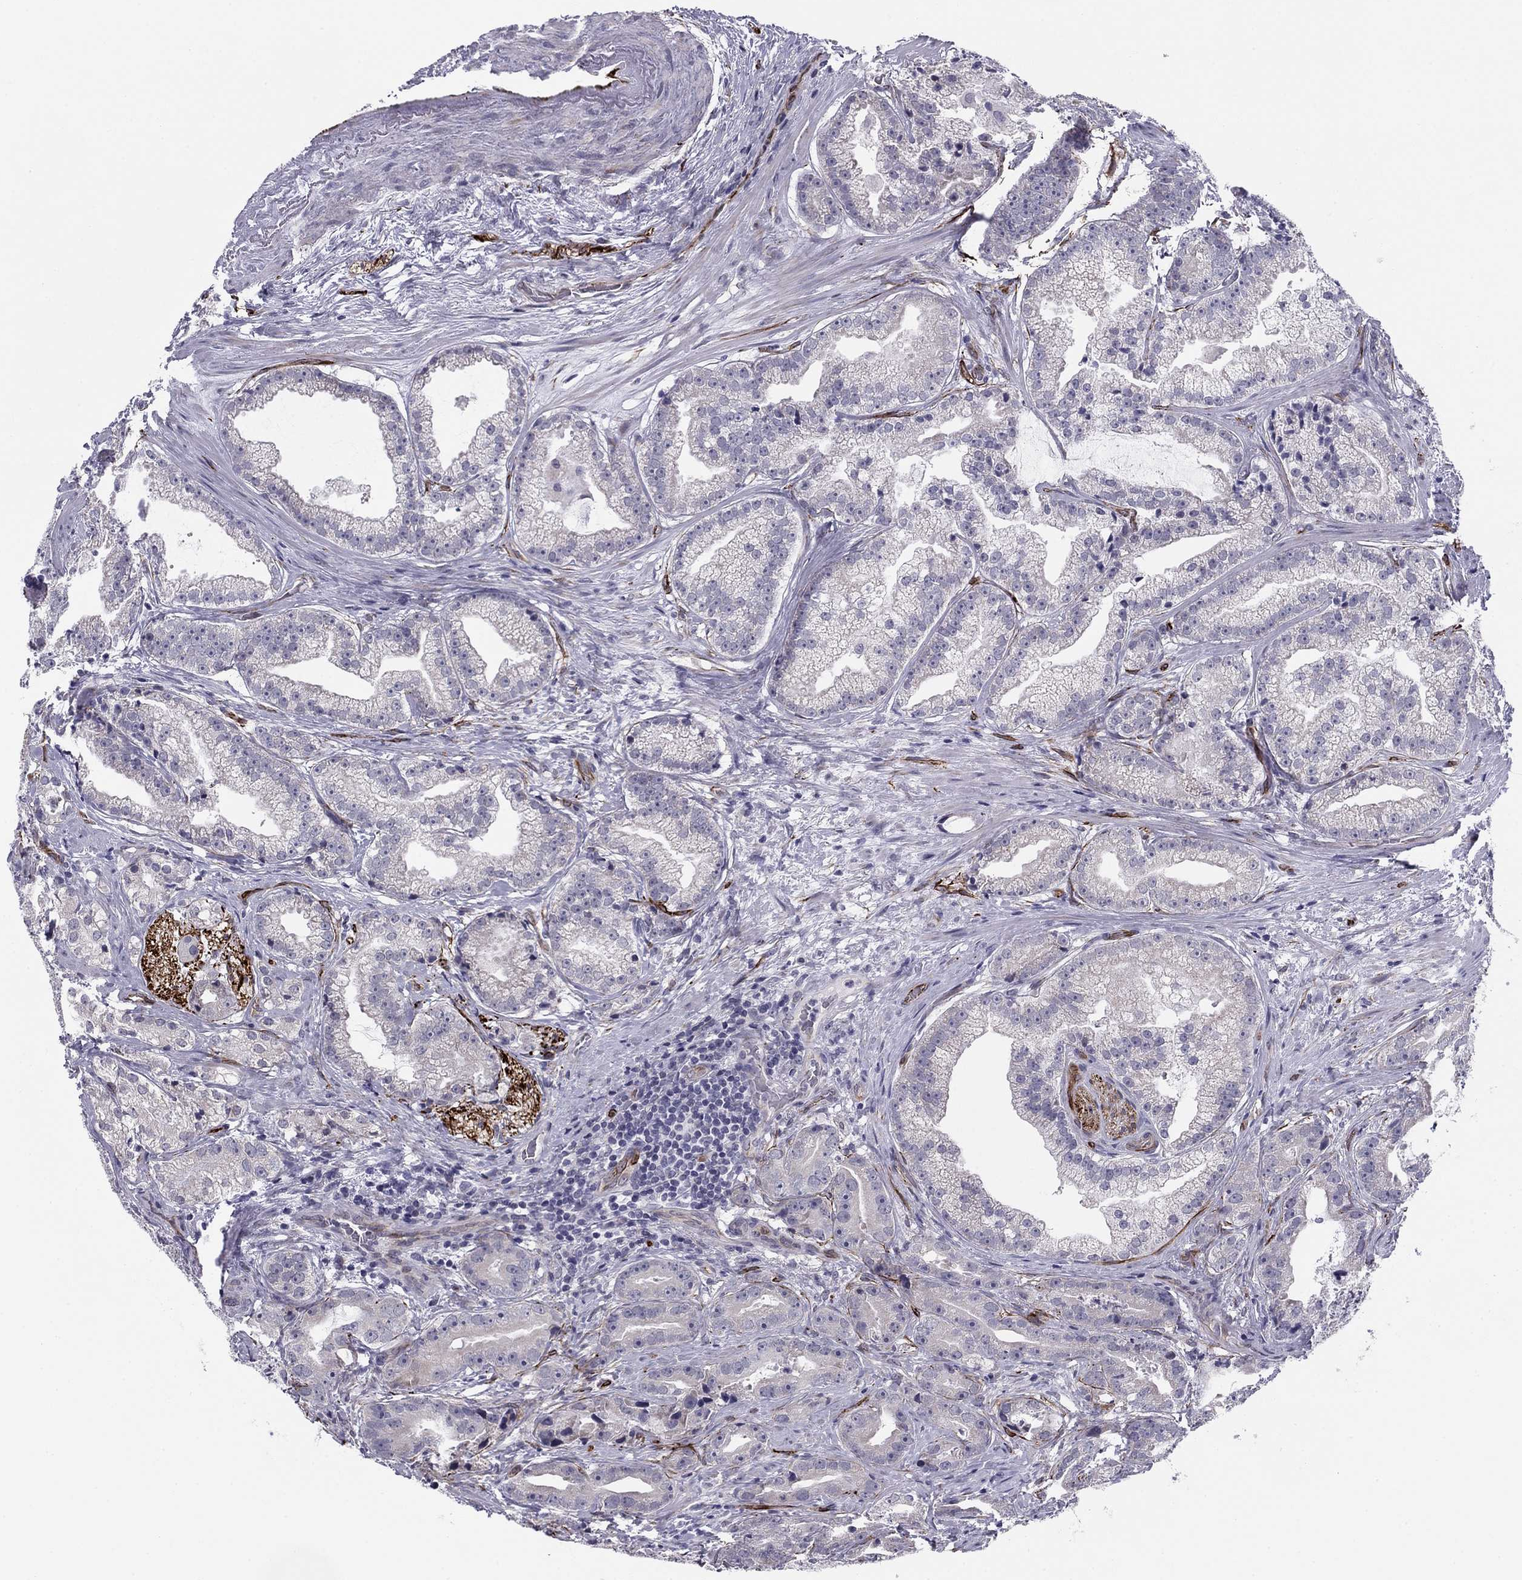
{"staining": {"intensity": "negative", "quantity": "none", "location": "none"}, "tissue": "prostate cancer", "cell_type": "Tumor cells", "image_type": "cancer", "snomed": [{"axis": "morphology", "description": "Adenocarcinoma, NOS"}, {"axis": "morphology", "description": "Adenocarcinoma, High grade"}, {"axis": "topography", "description": "Prostate"}], "caption": "Prostate high-grade adenocarcinoma was stained to show a protein in brown. There is no significant staining in tumor cells. (DAB immunohistochemistry (IHC) with hematoxylin counter stain).", "gene": "ANKS4B", "patient": {"sex": "male", "age": 64}}